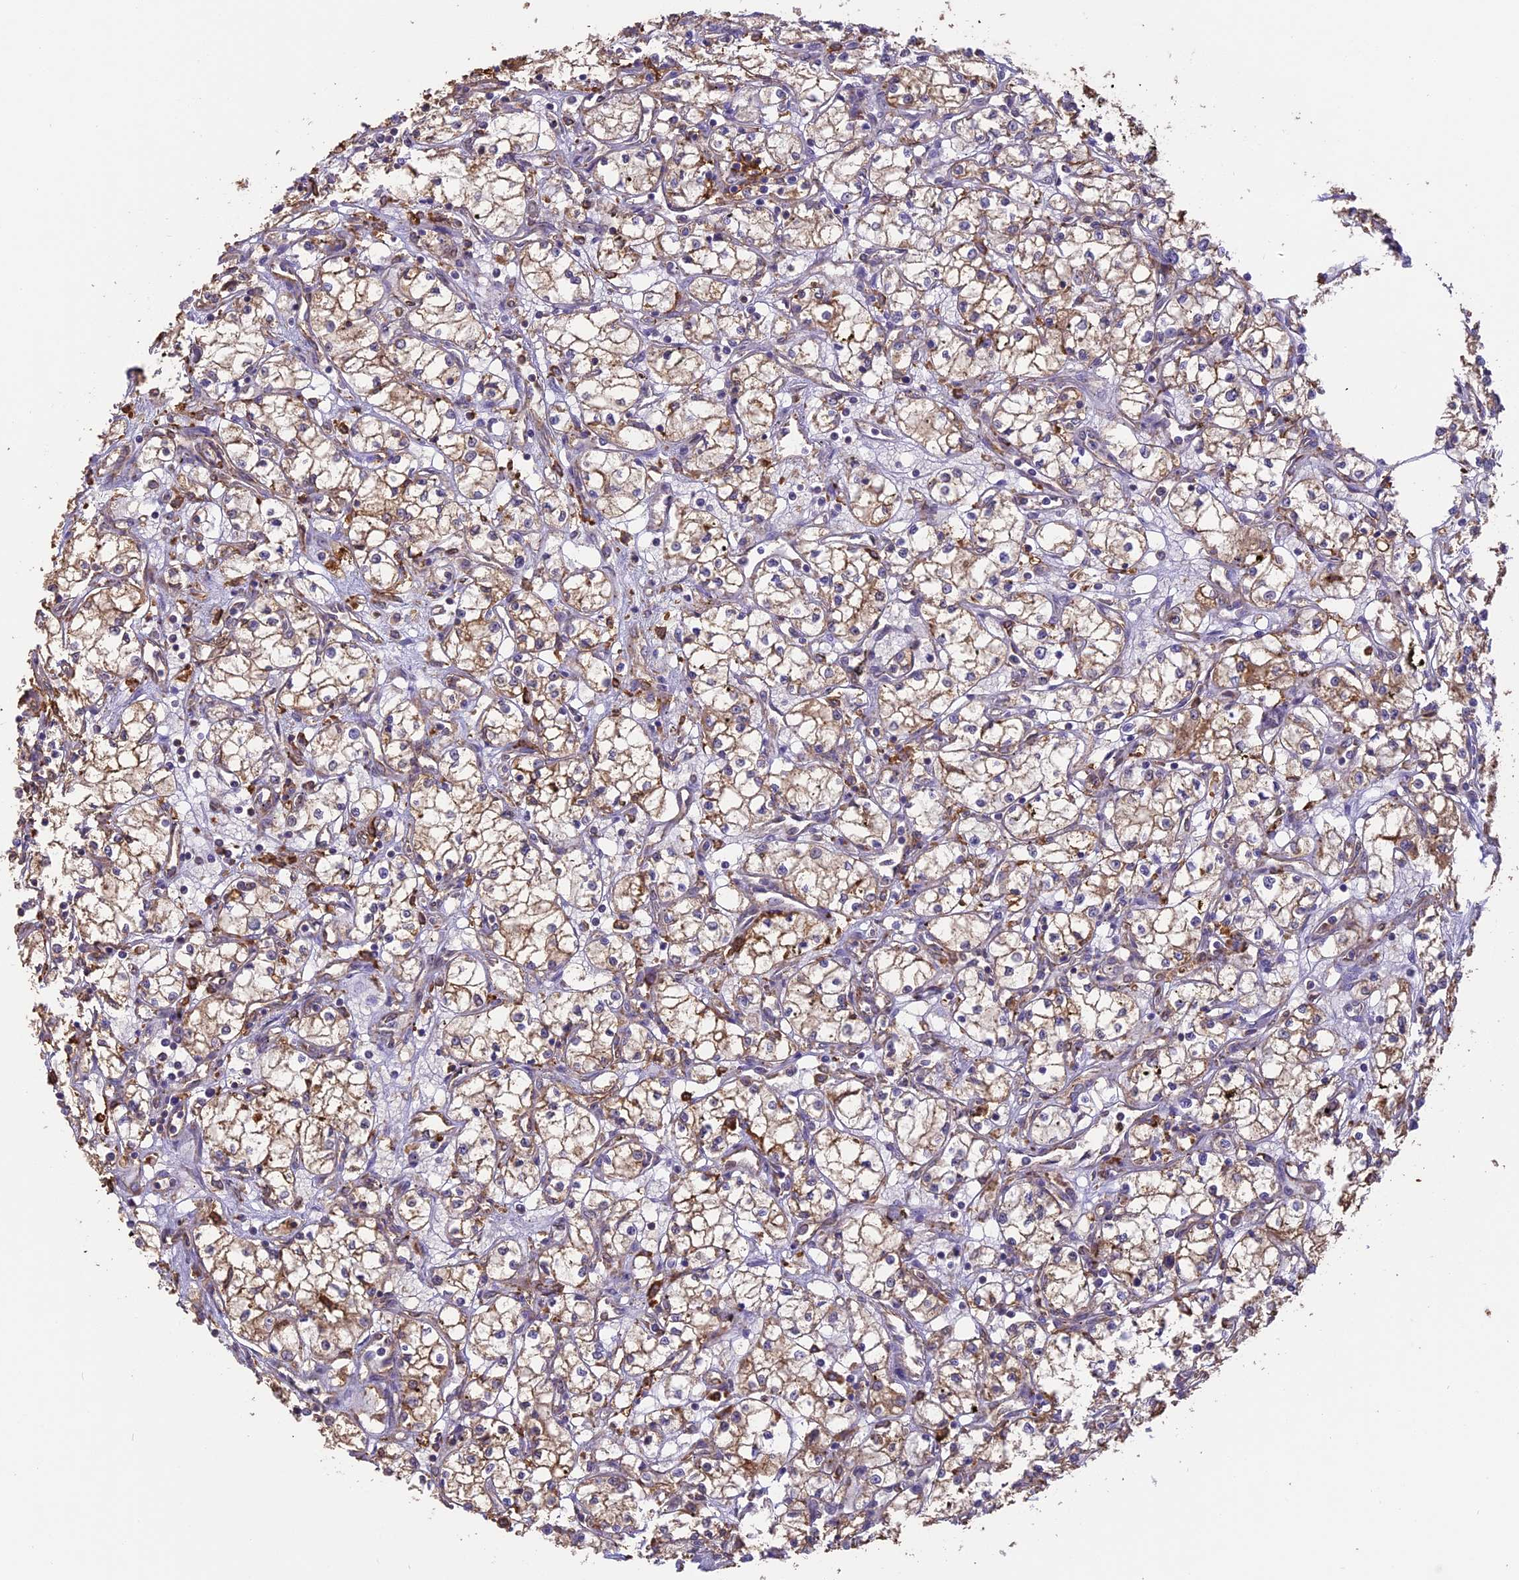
{"staining": {"intensity": "moderate", "quantity": ">75%", "location": "cytoplasmic/membranous"}, "tissue": "renal cancer", "cell_type": "Tumor cells", "image_type": "cancer", "snomed": [{"axis": "morphology", "description": "Adenocarcinoma, NOS"}, {"axis": "topography", "description": "Kidney"}], "caption": "Immunohistochemistry (IHC) histopathology image of human renal cancer stained for a protein (brown), which reveals medium levels of moderate cytoplasmic/membranous expression in approximately >75% of tumor cells.", "gene": "ARHGAP19", "patient": {"sex": "male", "age": 59}}